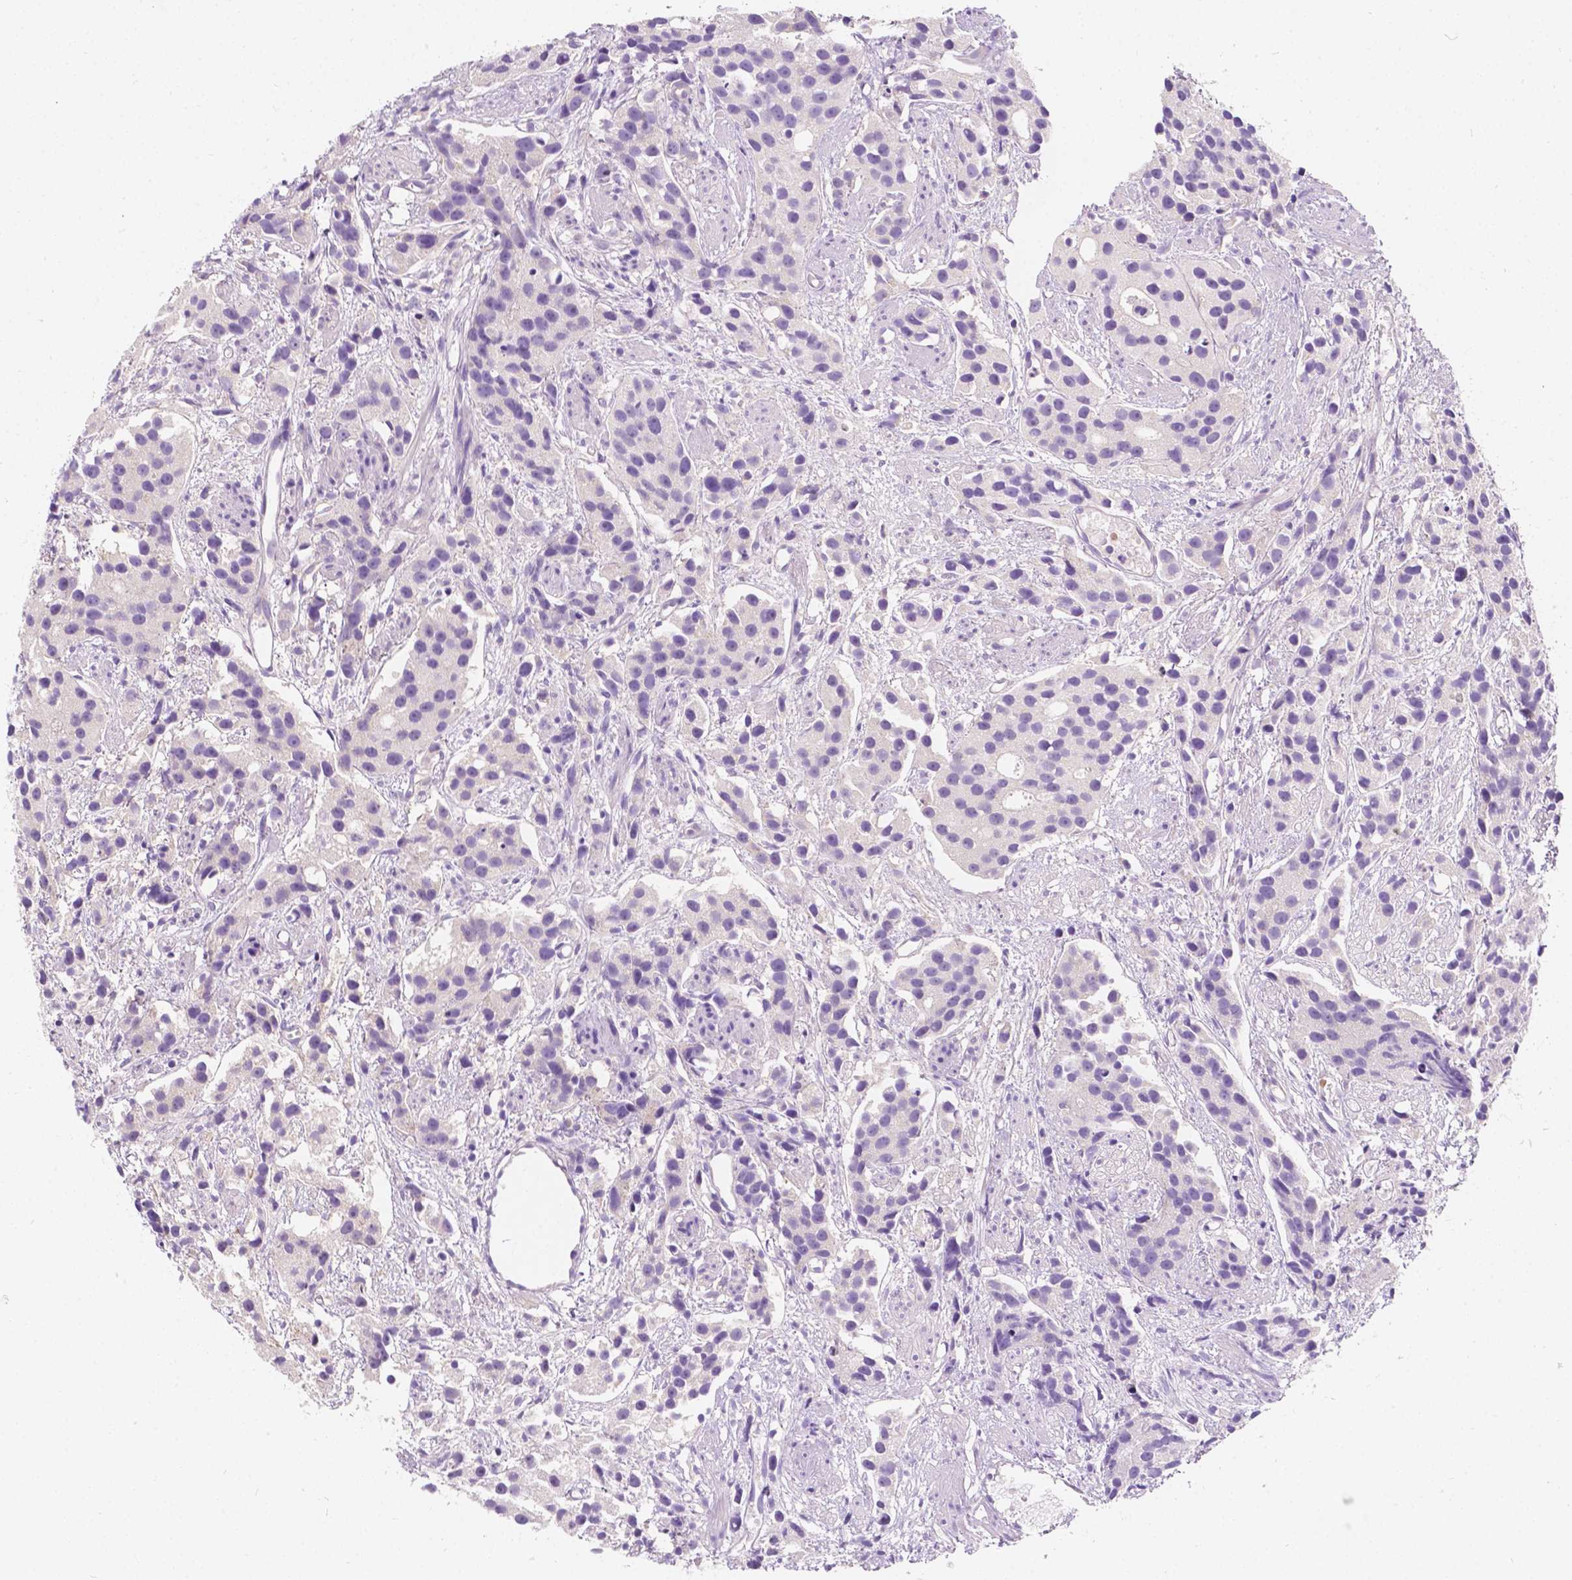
{"staining": {"intensity": "negative", "quantity": "none", "location": "none"}, "tissue": "prostate cancer", "cell_type": "Tumor cells", "image_type": "cancer", "snomed": [{"axis": "morphology", "description": "Adenocarcinoma, High grade"}, {"axis": "topography", "description": "Prostate"}], "caption": "This micrograph is of prostate cancer (adenocarcinoma (high-grade)) stained with immunohistochemistry to label a protein in brown with the nuclei are counter-stained blue. There is no positivity in tumor cells.", "gene": "SIRT2", "patient": {"sex": "male", "age": 68}}